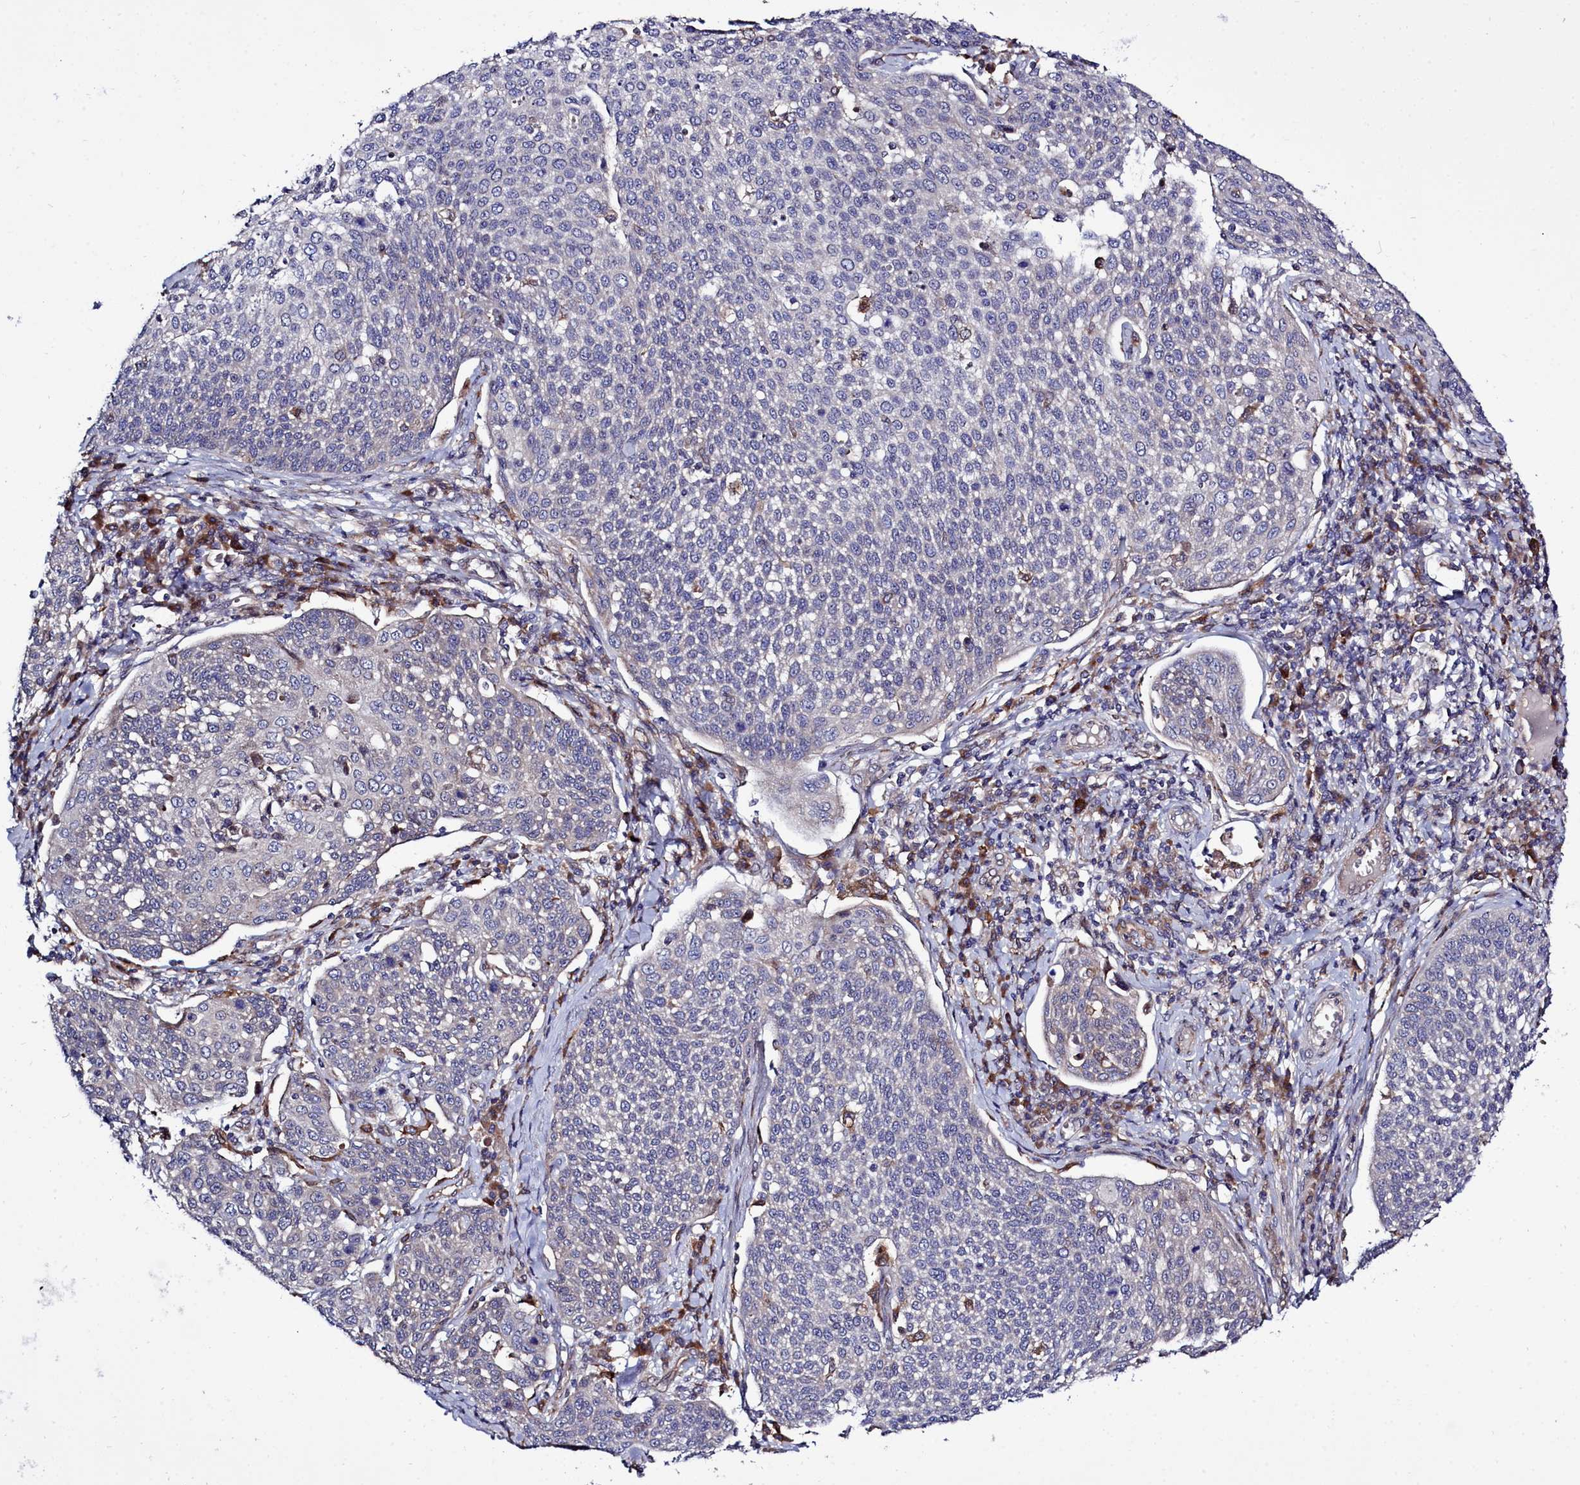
{"staining": {"intensity": "negative", "quantity": "none", "location": "none"}, "tissue": "cervical cancer", "cell_type": "Tumor cells", "image_type": "cancer", "snomed": [{"axis": "morphology", "description": "Squamous cell carcinoma, NOS"}, {"axis": "topography", "description": "Cervix"}], "caption": "The micrograph exhibits no staining of tumor cells in cervical squamous cell carcinoma.", "gene": "RAPGEF4", "patient": {"sex": "female", "age": 34}}